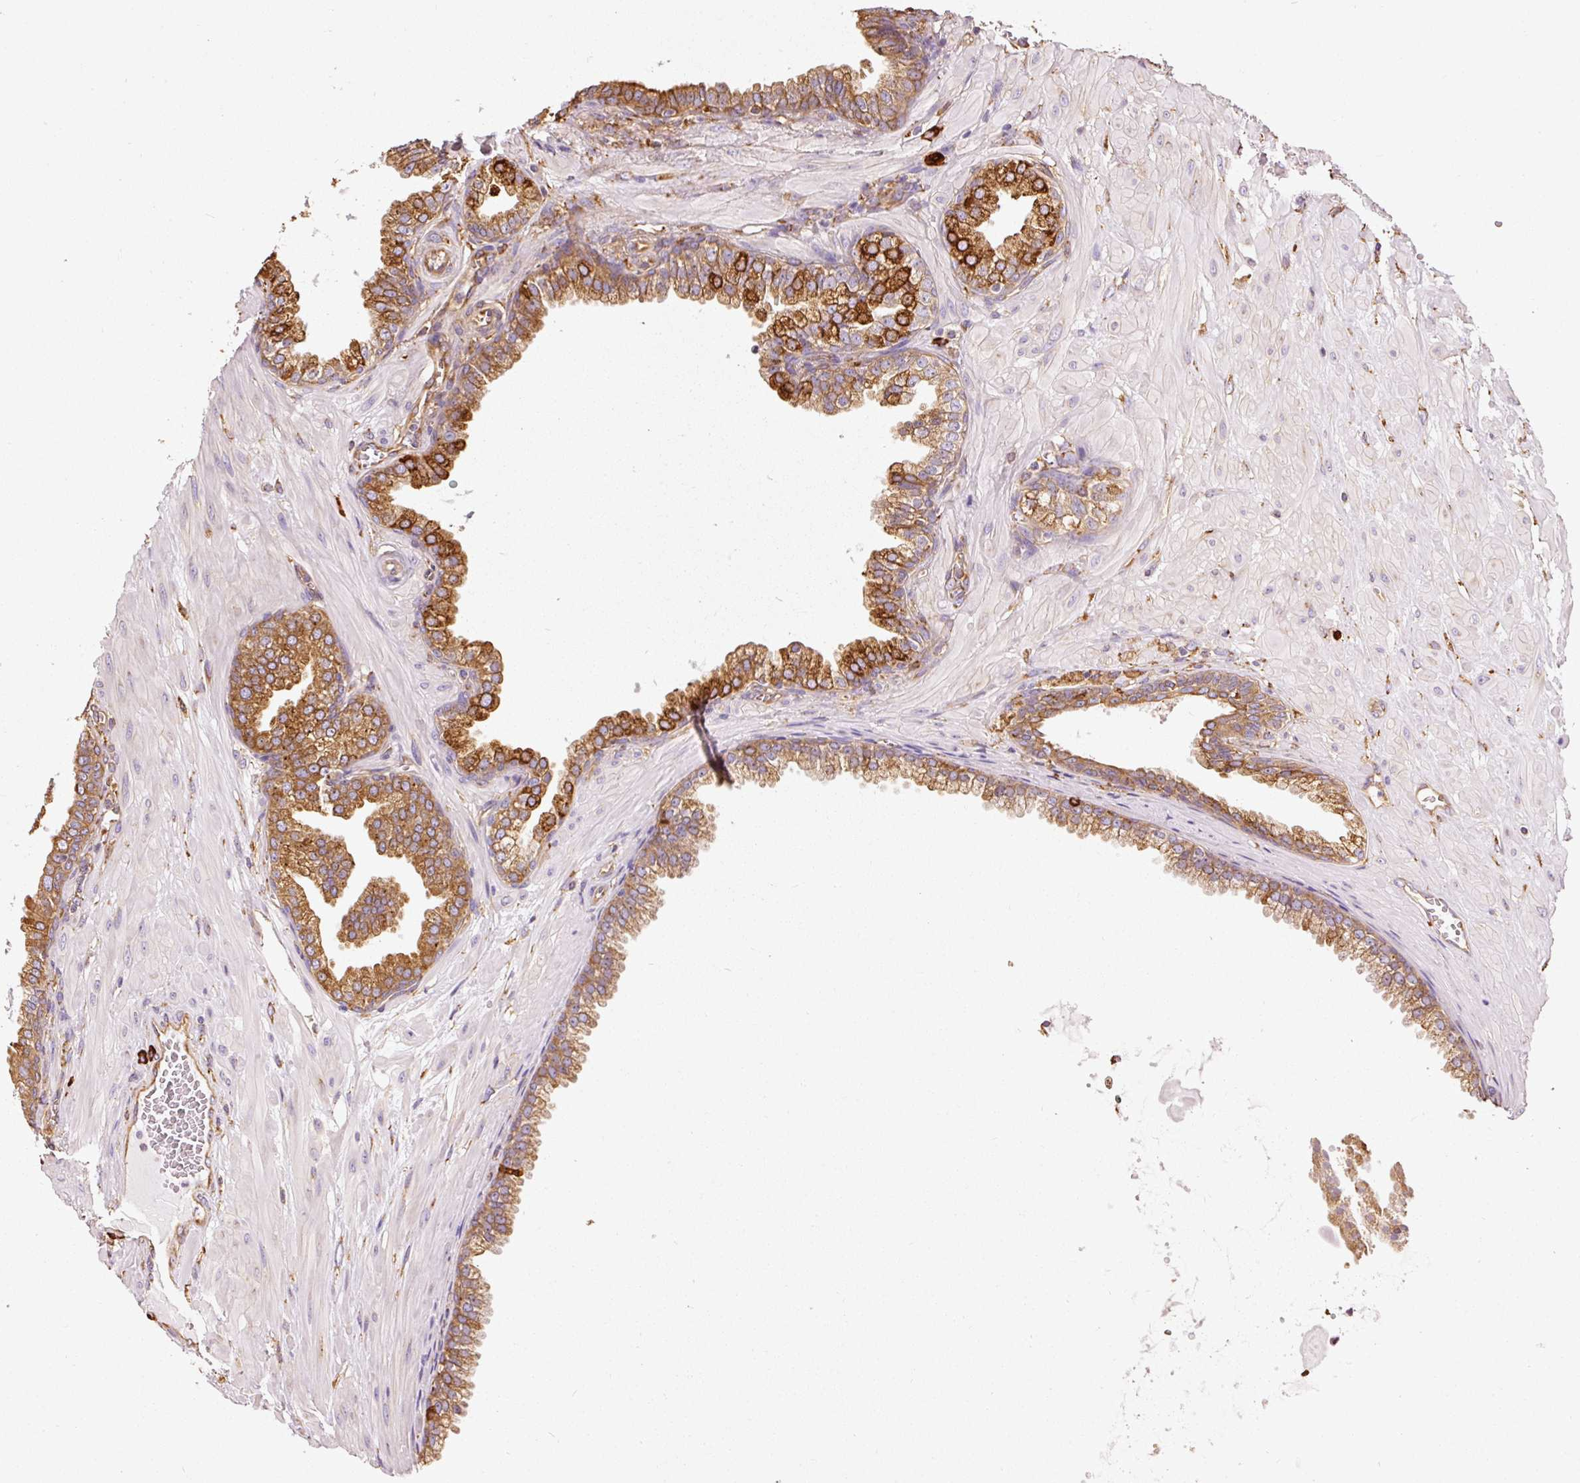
{"staining": {"intensity": "strong", "quantity": ">75%", "location": "cytoplasmic/membranous"}, "tissue": "prostate cancer", "cell_type": "Tumor cells", "image_type": "cancer", "snomed": [{"axis": "morphology", "description": "Adenocarcinoma, Low grade"}, {"axis": "topography", "description": "Prostate"}], "caption": "IHC photomicrograph of human prostate cancer stained for a protein (brown), which displays high levels of strong cytoplasmic/membranous expression in about >75% of tumor cells.", "gene": "KLC1", "patient": {"sex": "male", "age": 64}}